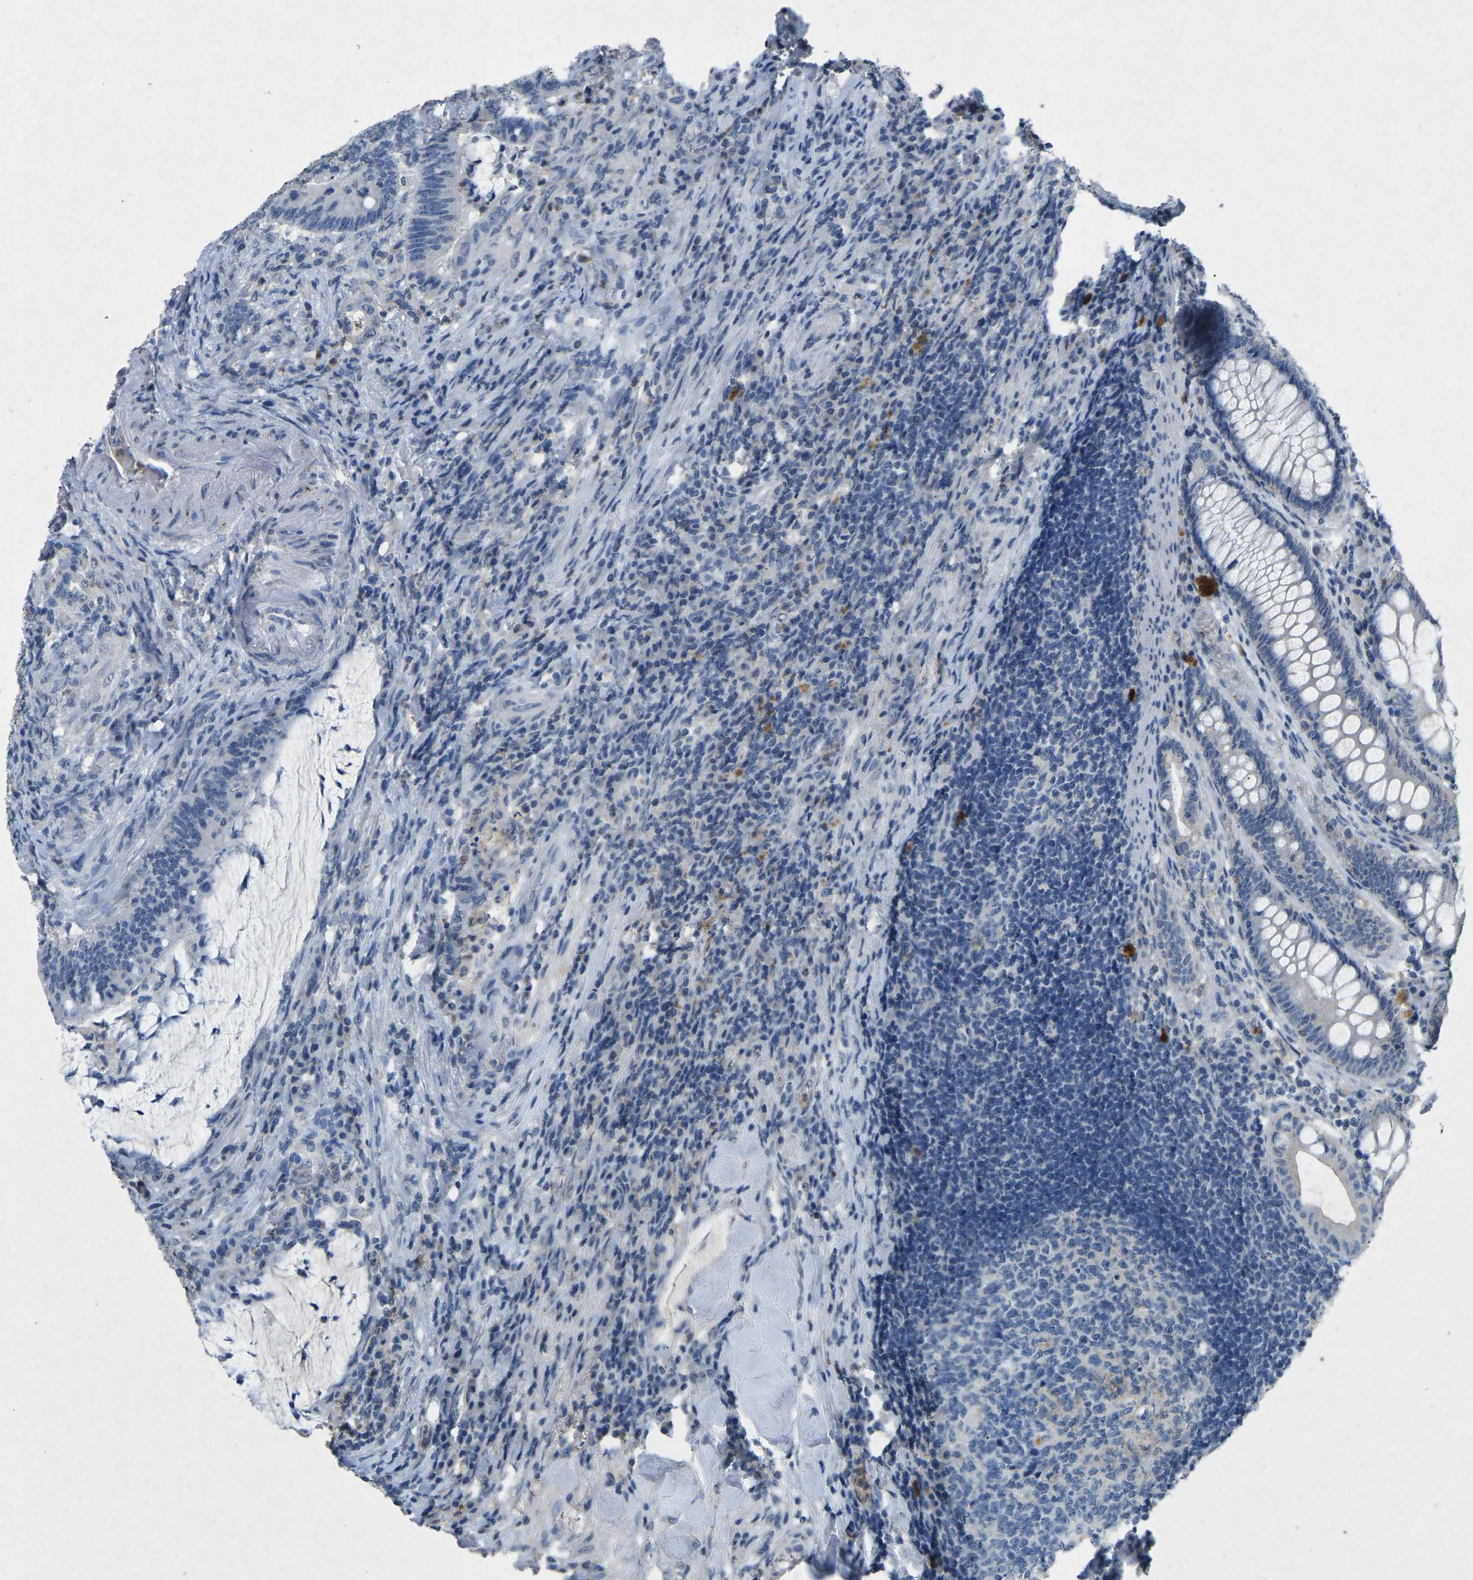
{"staining": {"intensity": "negative", "quantity": "none", "location": "none"}, "tissue": "colorectal cancer", "cell_type": "Tumor cells", "image_type": "cancer", "snomed": [{"axis": "morphology", "description": "Normal tissue, NOS"}, {"axis": "morphology", "description": "Adenocarcinoma, NOS"}, {"axis": "topography", "description": "Colon"}], "caption": "Tumor cells show no significant expression in colorectal cancer.", "gene": "PLG", "patient": {"sex": "female", "age": 66}}